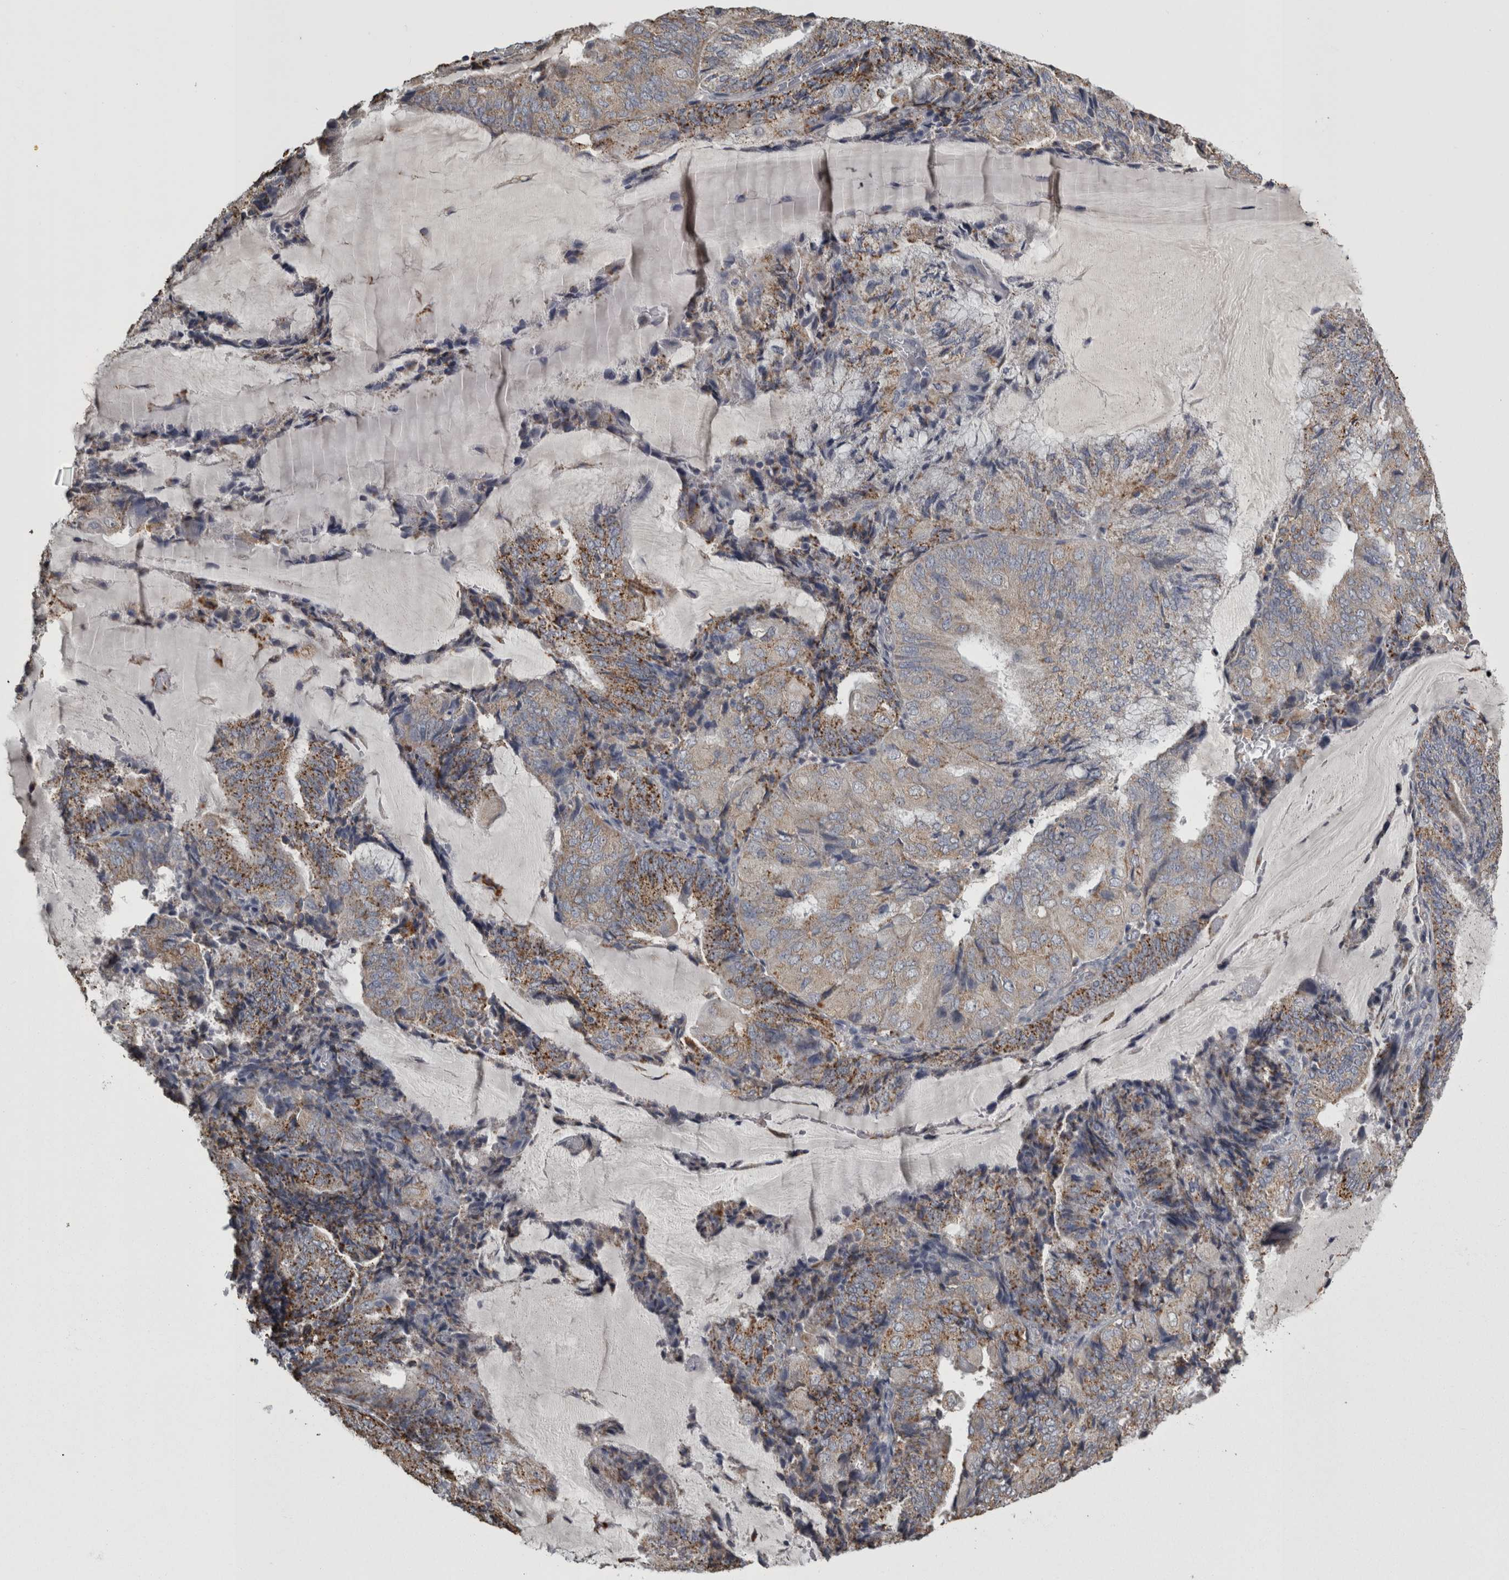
{"staining": {"intensity": "moderate", "quantity": ">75%", "location": "cytoplasmic/membranous"}, "tissue": "endometrial cancer", "cell_type": "Tumor cells", "image_type": "cancer", "snomed": [{"axis": "morphology", "description": "Adenocarcinoma, NOS"}, {"axis": "topography", "description": "Endometrium"}], "caption": "Immunohistochemical staining of human adenocarcinoma (endometrial) exhibits medium levels of moderate cytoplasmic/membranous protein expression in approximately >75% of tumor cells.", "gene": "FRK", "patient": {"sex": "female", "age": 81}}